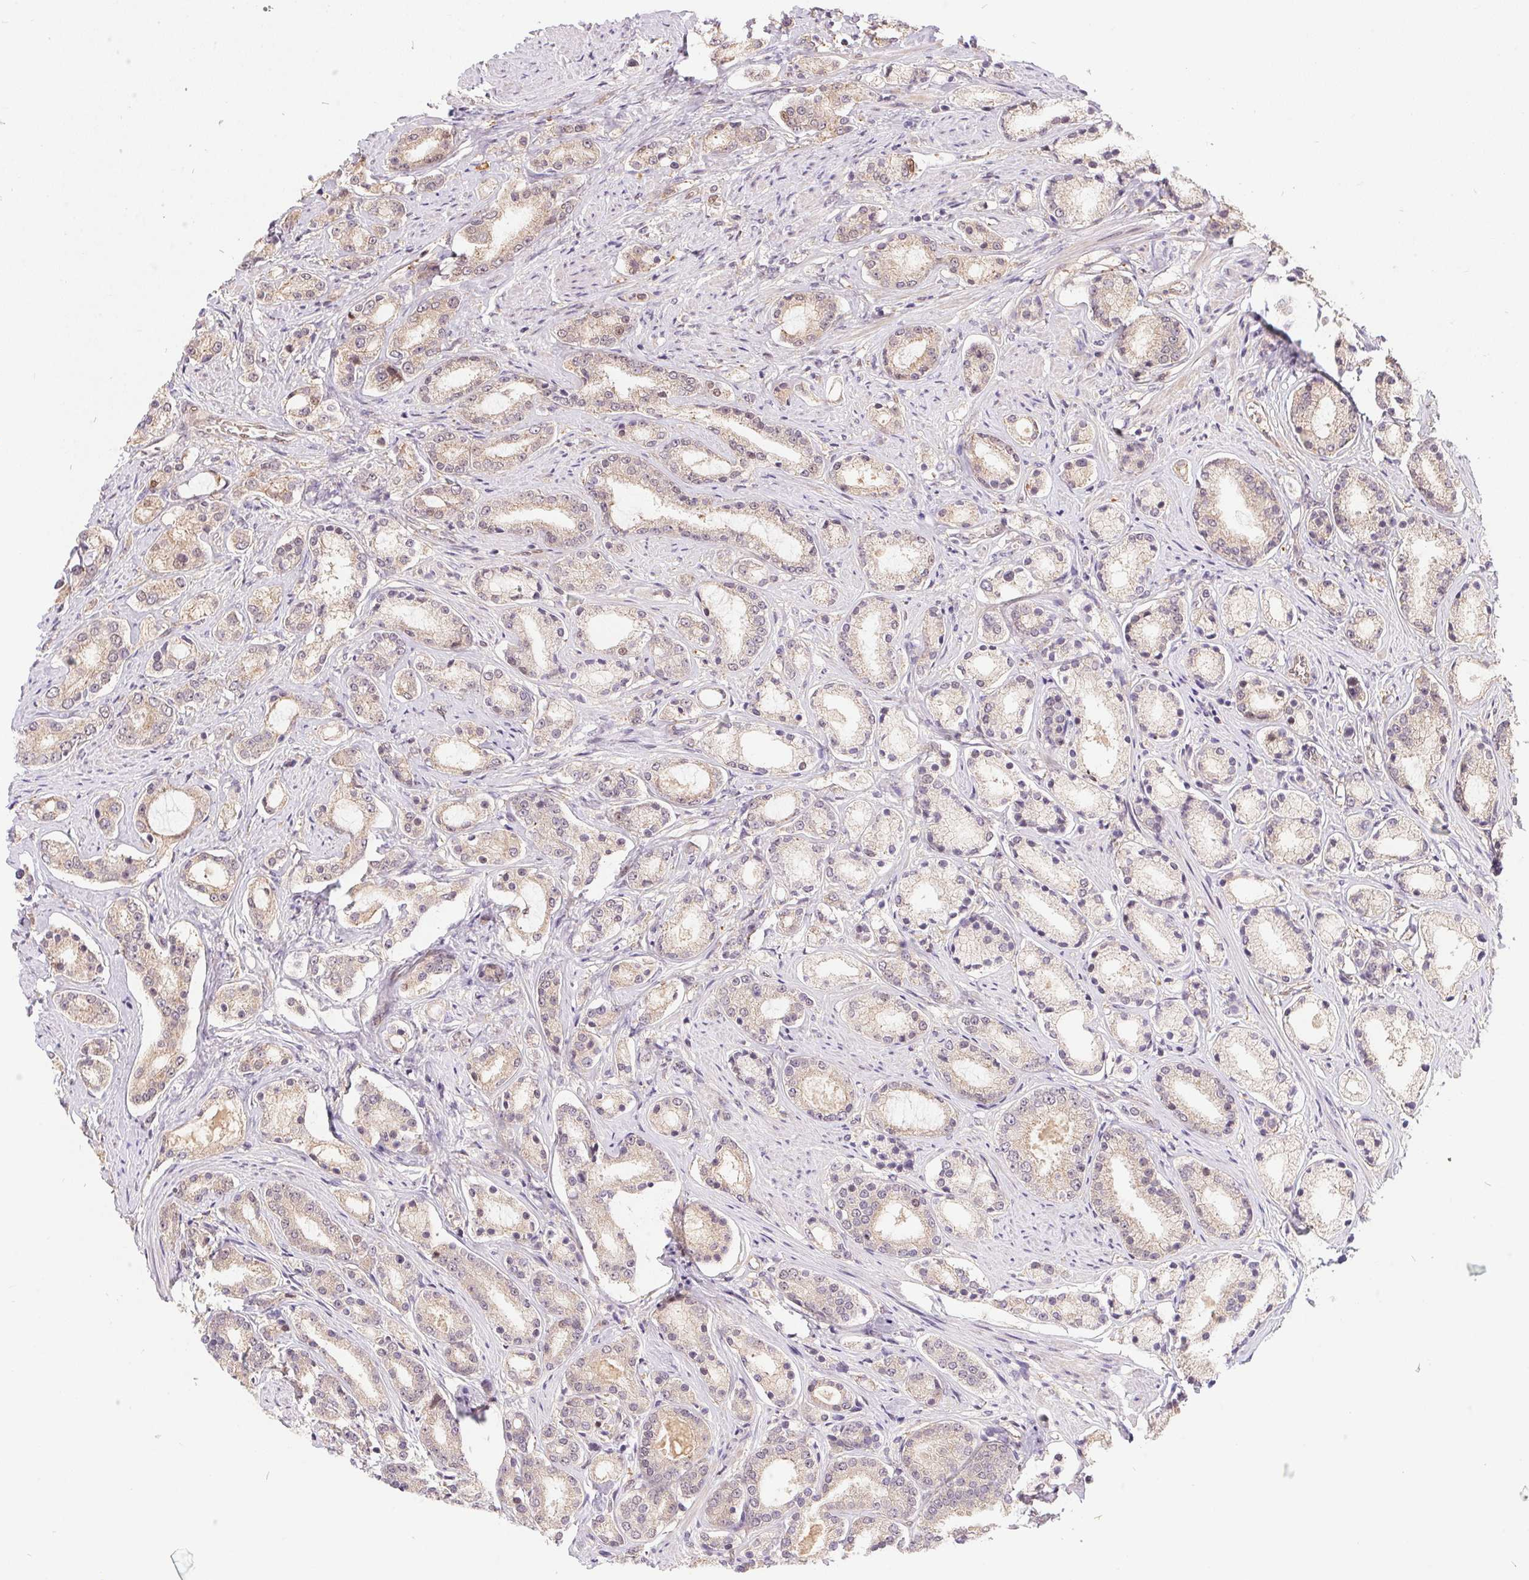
{"staining": {"intensity": "weak", "quantity": "25%-75%", "location": "cytoplasmic/membranous"}, "tissue": "prostate cancer", "cell_type": "Tumor cells", "image_type": "cancer", "snomed": [{"axis": "morphology", "description": "Adenocarcinoma, High grade"}, {"axis": "topography", "description": "Prostate"}], "caption": "Immunohistochemical staining of prostate high-grade adenocarcinoma demonstrates low levels of weak cytoplasmic/membranous protein positivity in approximately 25%-75% of tumor cells.", "gene": "NUDT16", "patient": {"sex": "male", "age": 63}}